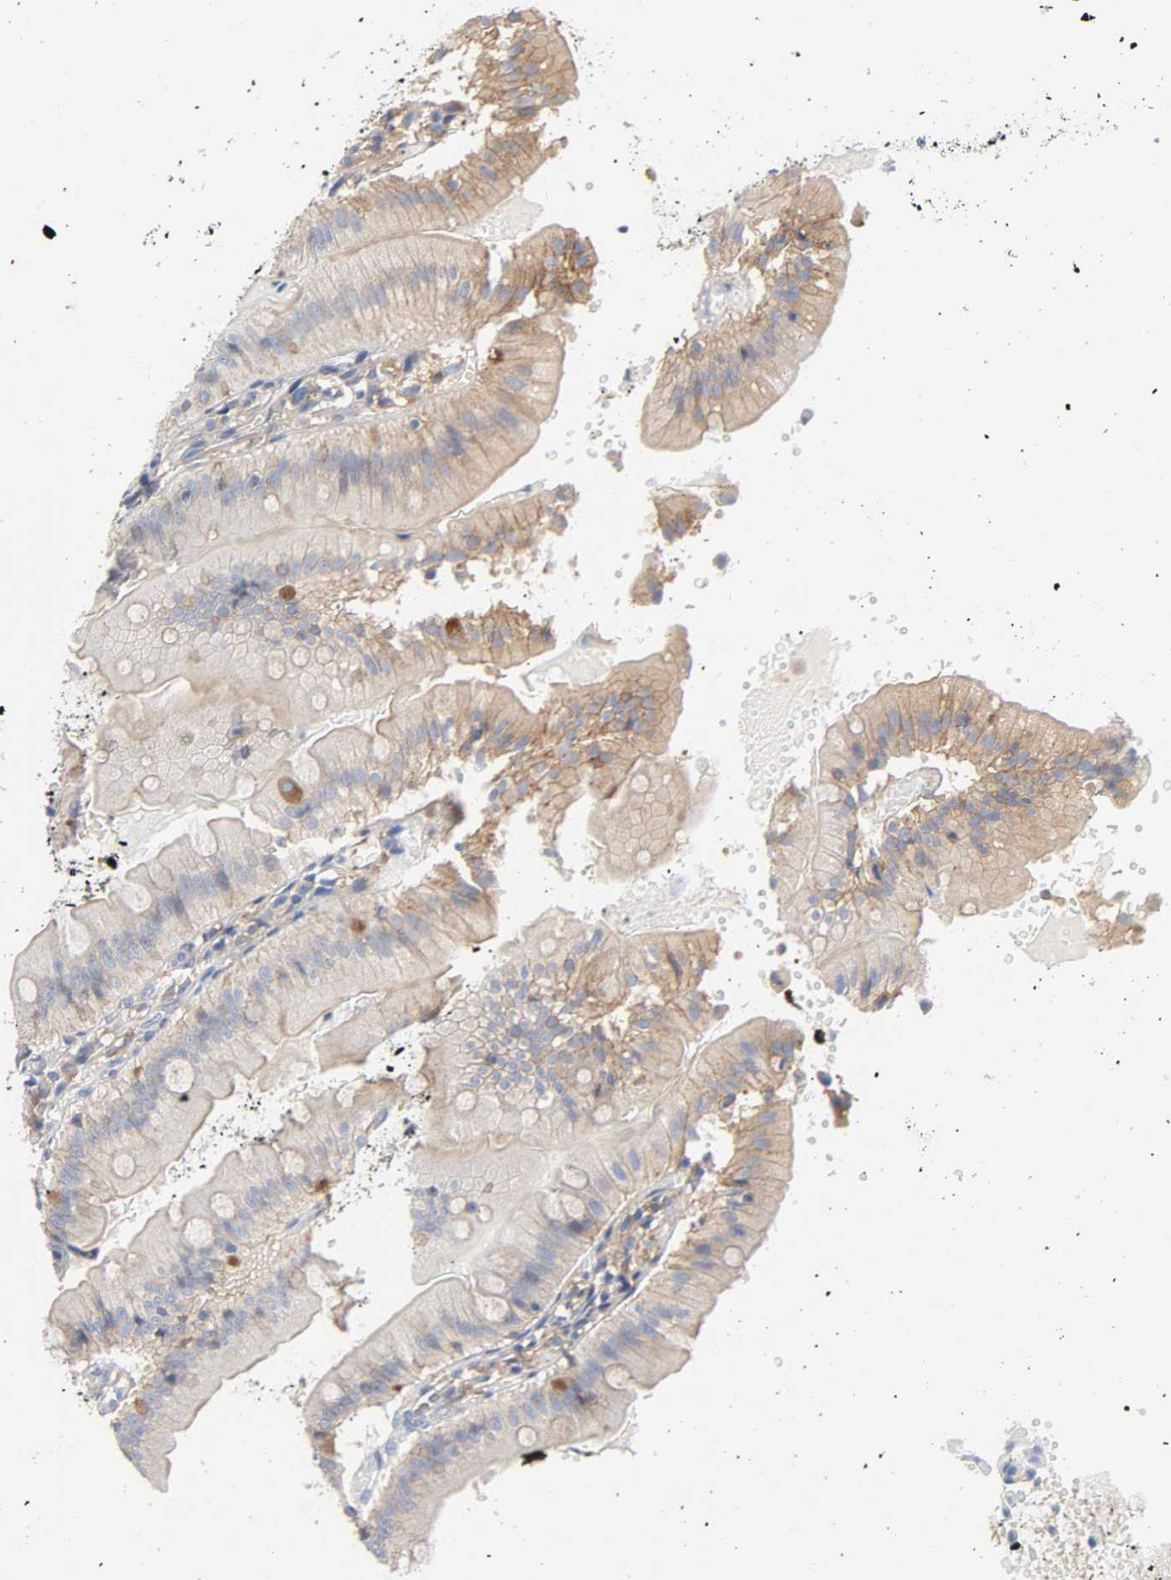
{"staining": {"intensity": "weak", "quantity": "<25%", "location": "cytoplasmic/membranous"}, "tissue": "small intestine", "cell_type": "Glandular cells", "image_type": "normal", "snomed": [{"axis": "morphology", "description": "Normal tissue, NOS"}, {"axis": "topography", "description": "Small intestine"}], "caption": "An image of small intestine stained for a protein shows no brown staining in glandular cells. (Stains: DAB immunohistochemistry (IHC) with hematoxylin counter stain, Microscopy: brightfield microscopy at high magnification).", "gene": "SRC", "patient": {"sex": "male", "age": 71}}